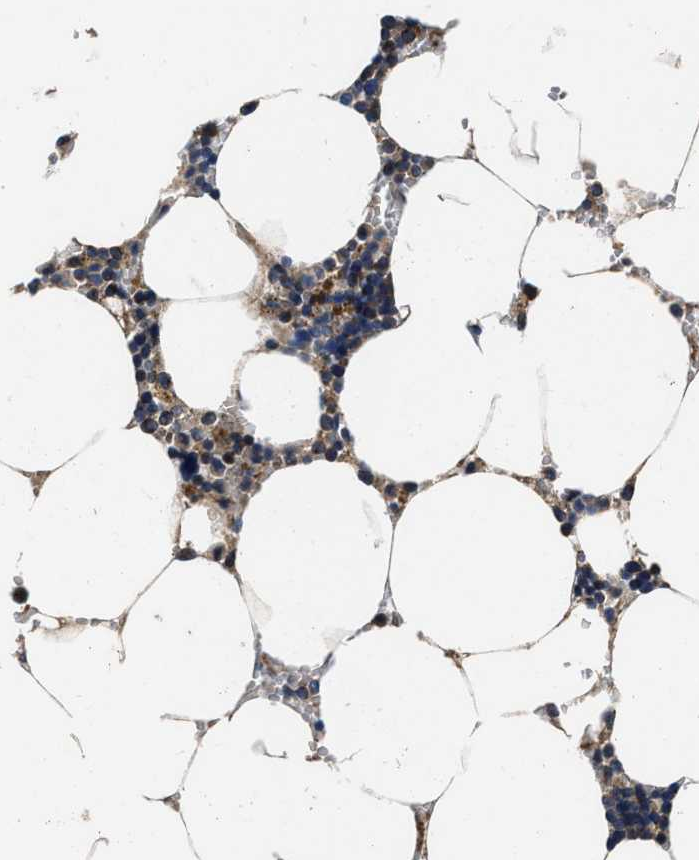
{"staining": {"intensity": "weak", "quantity": "25%-75%", "location": "cytoplasmic/membranous"}, "tissue": "bone marrow", "cell_type": "Hematopoietic cells", "image_type": "normal", "snomed": [{"axis": "morphology", "description": "Normal tissue, NOS"}, {"axis": "topography", "description": "Bone marrow"}], "caption": "The photomicrograph displays immunohistochemical staining of normal bone marrow. There is weak cytoplasmic/membranous expression is appreciated in about 25%-75% of hematopoietic cells.", "gene": "C2orf66", "patient": {"sex": "male", "age": 70}}